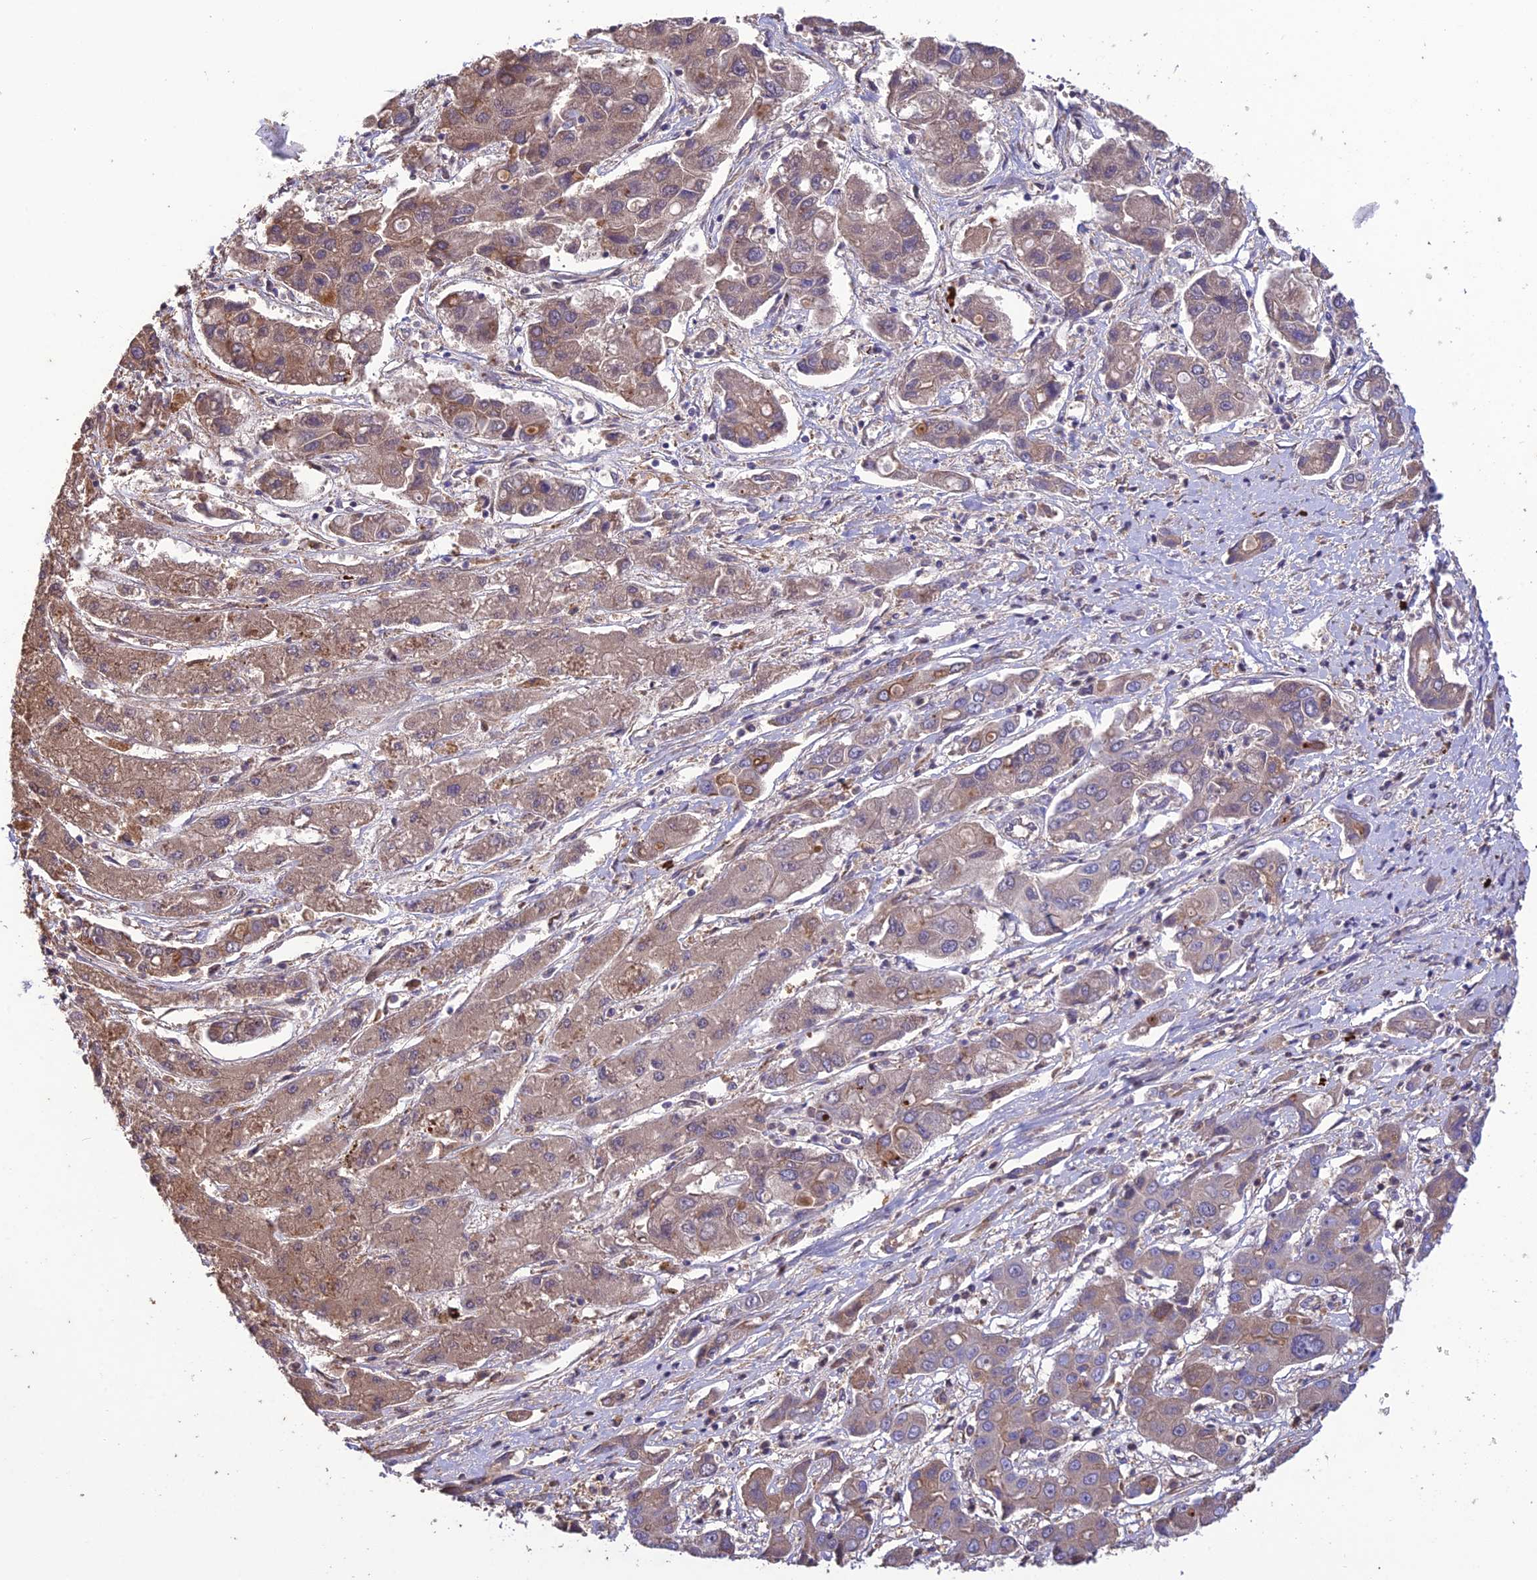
{"staining": {"intensity": "weak", "quantity": ">75%", "location": "cytoplasmic/membranous"}, "tissue": "liver cancer", "cell_type": "Tumor cells", "image_type": "cancer", "snomed": [{"axis": "morphology", "description": "Cholangiocarcinoma"}, {"axis": "topography", "description": "Liver"}], "caption": "The micrograph shows immunohistochemical staining of cholangiocarcinoma (liver). There is weak cytoplasmic/membranous staining is identified in approximately >75% of tumor cells.", "gene": "MIOS", "patient": {"sex": "male", "age": 67}}